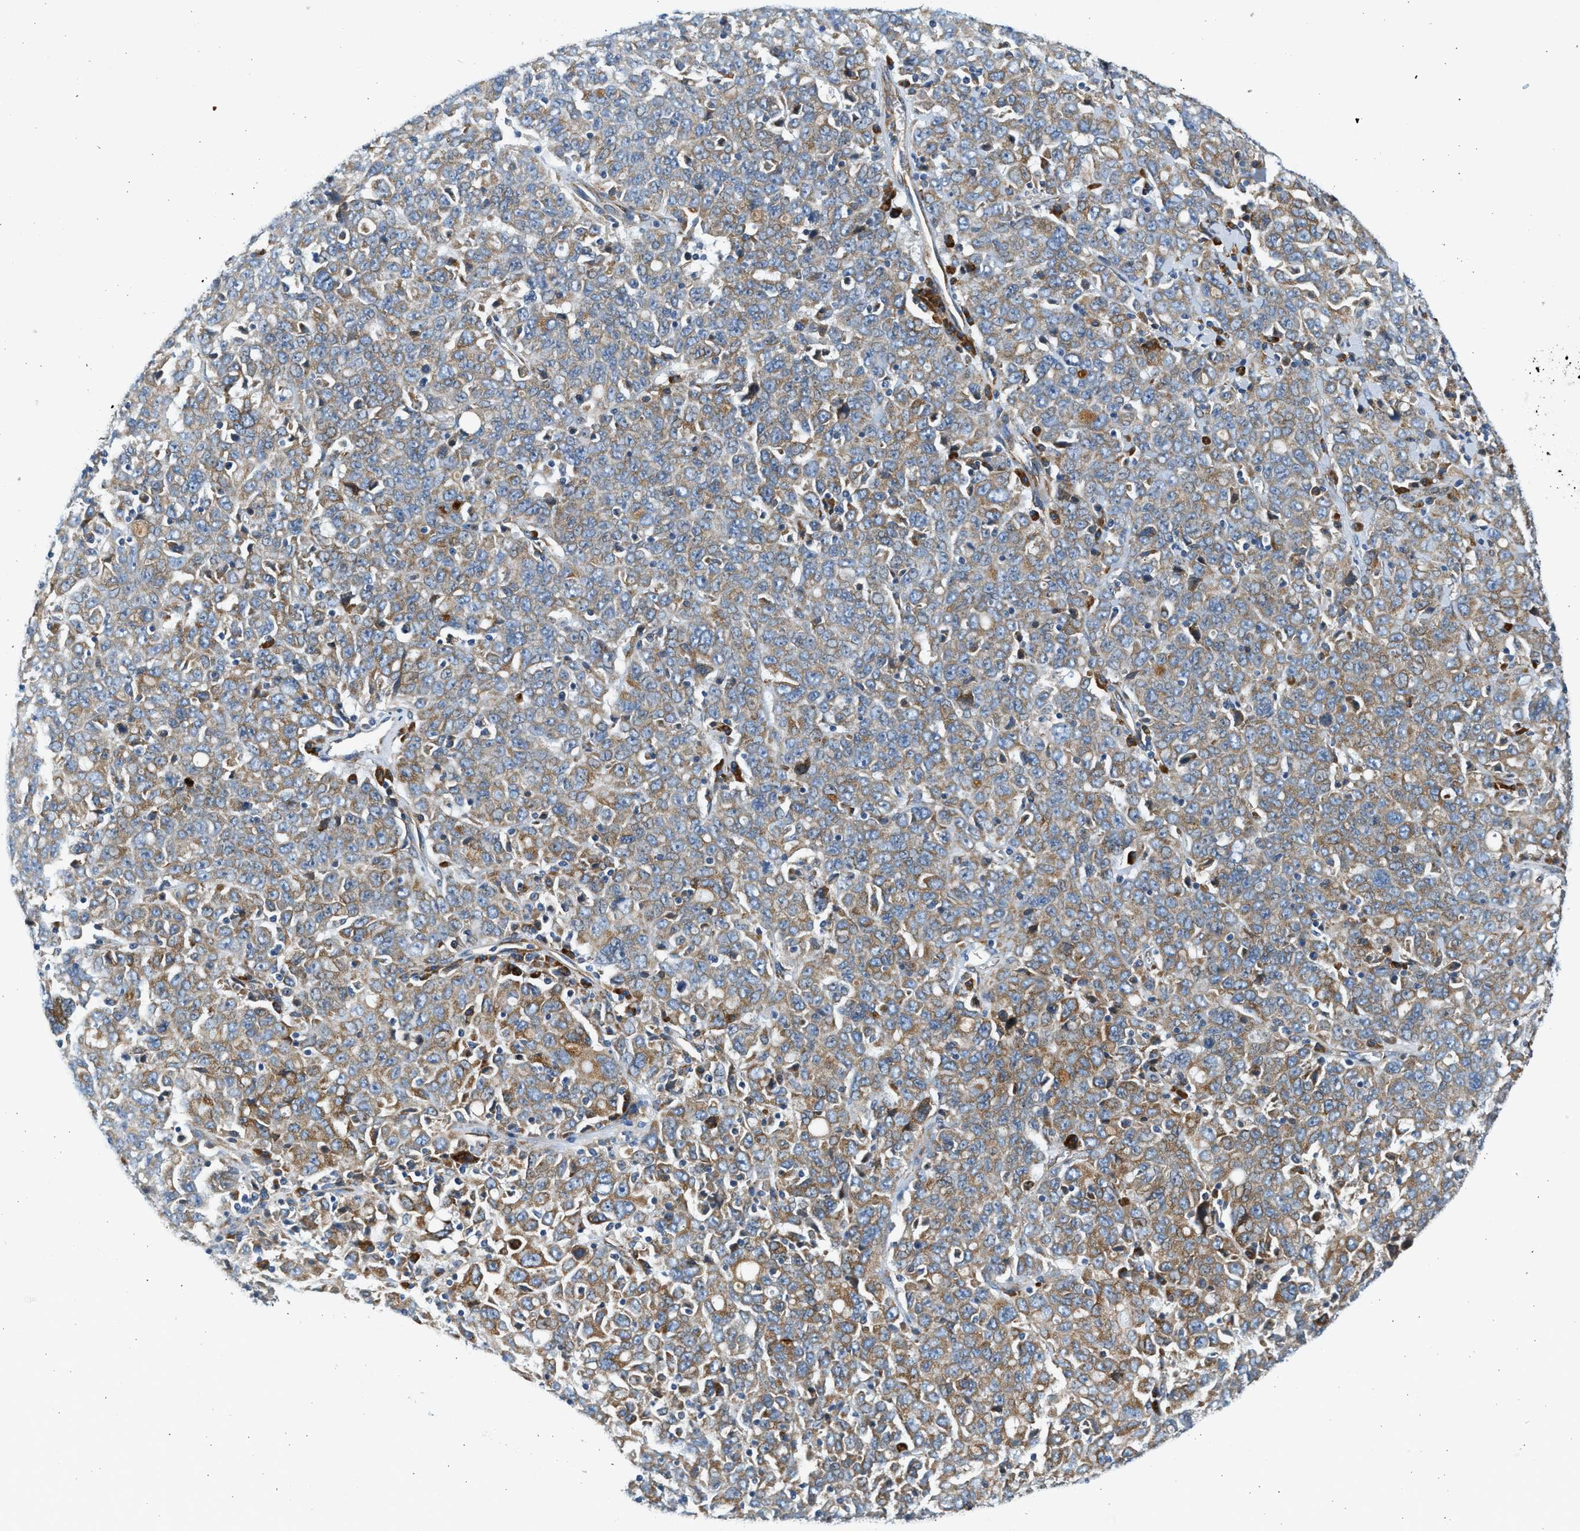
{"staining": {"intensity": "moderate", "quantity": ">75%", "location": "cytoplasmic/membranous"}, "tissue": "ovarian cancer", "cell_type": "Tumor cells", "image_type": "cancer", "snomed": [{"axis": "morphology", "description": "Carcinoma, endometroid"}, {"axis": "topography", "description": "Ovary"}], "caption": "Immunohistochemistry (IHC) (DAB (3,3'-diaminobenzidine)) staining of human endometroid carcinoma (ovarian) demonstrates moderate cytoplasmic/membranous protein expression in about >75% of tumor cells.", "gene": "CNTN6", "patient": {"sex": "female", "age": 62}}